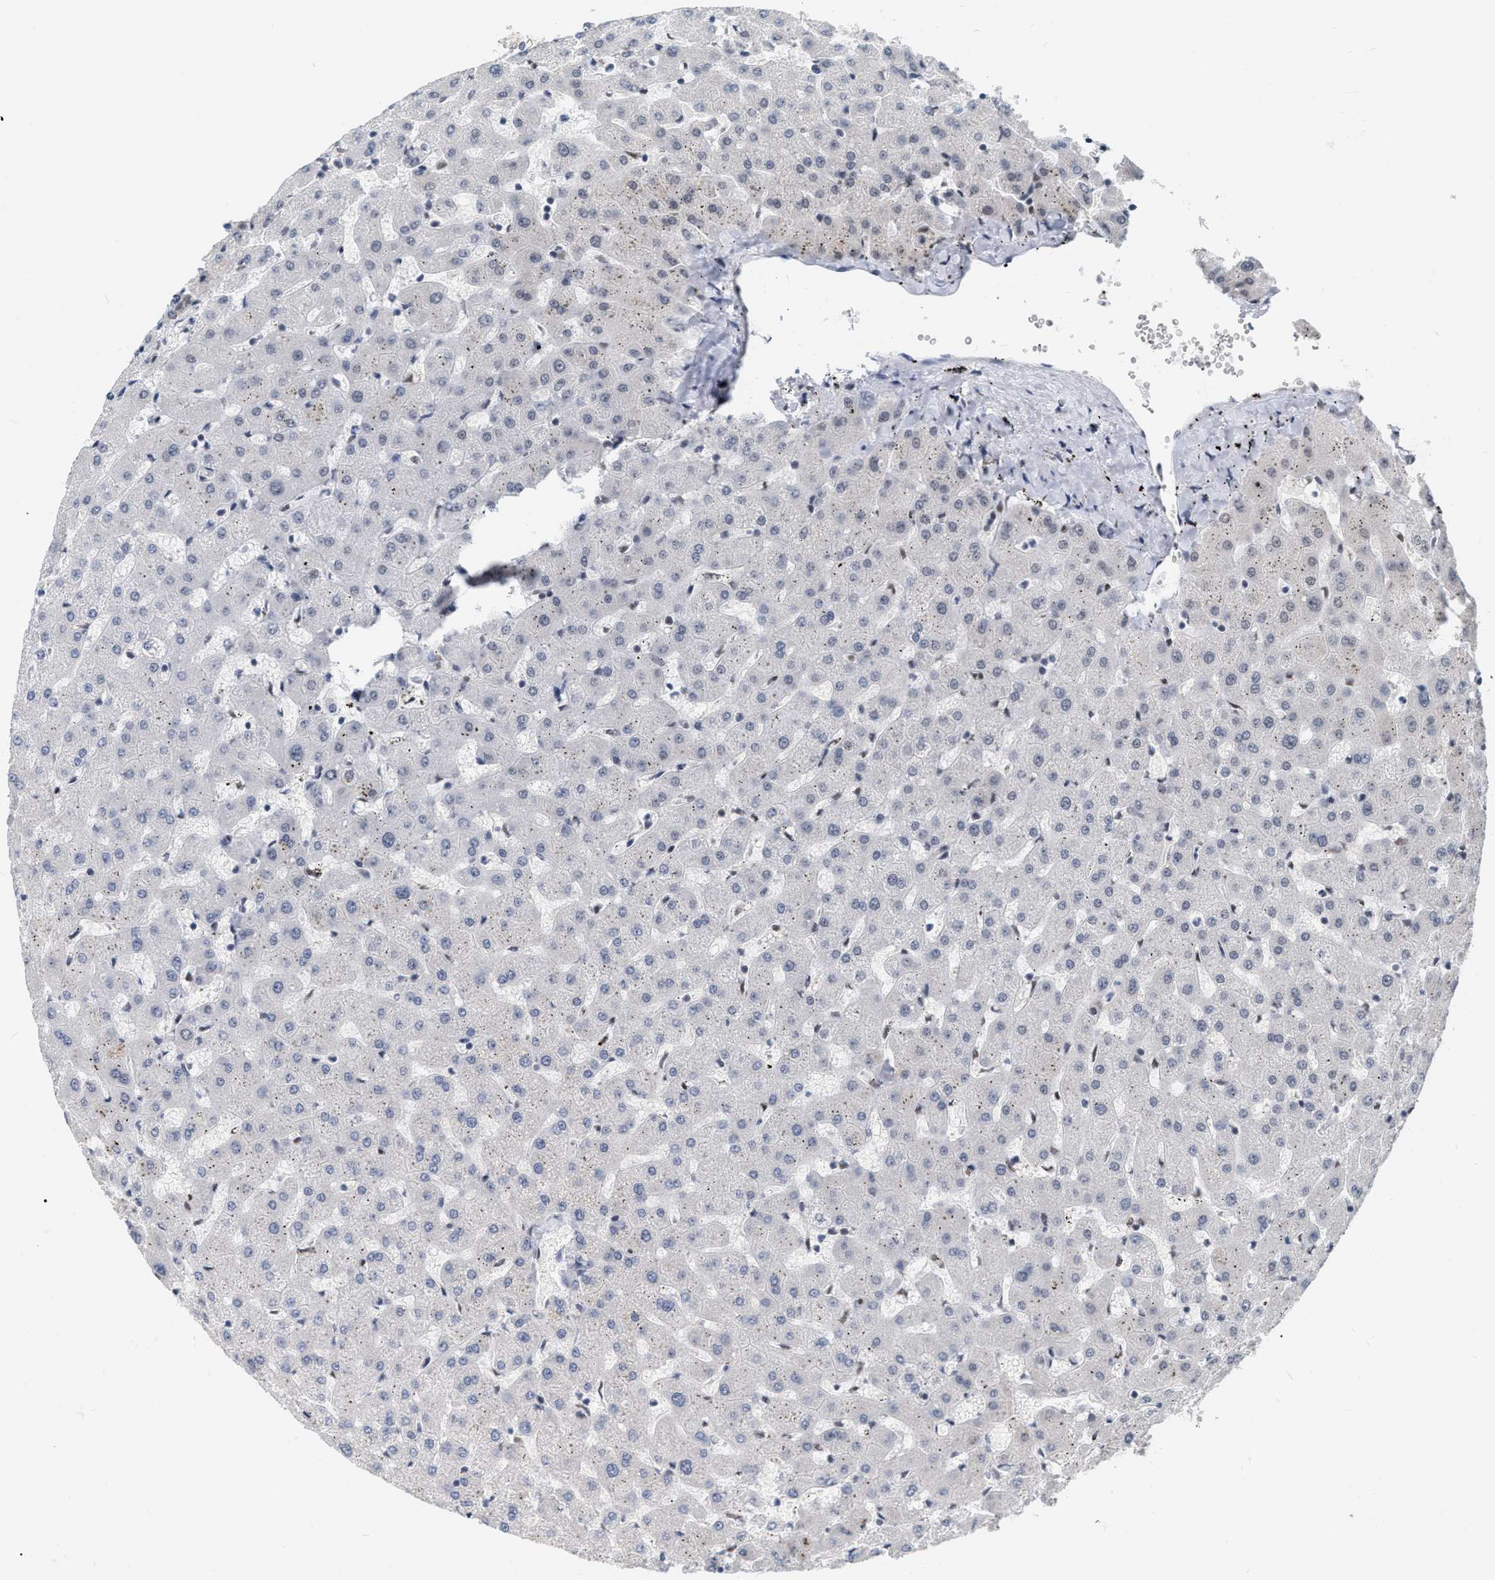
{"staining": {"intensity": "weak", "quantity": ">75%", "location": "cytoplasmic/membranous"}, "tissue": "liver", "cell_type": "Cholangiocytes", "image_type": "normal", "snomed": [{"axis": "morphology", "description": "Normal tissue, NOS"}, {"axis": "topography", "description": "Liver"}], "caption": "Protein staining demonstrates weak cytoplasmic/membranous staining in approximately >75% of cholangiocytes in benign liver.", "gene": "RUVBL1", "patient": {"sex": "female", "age": 63}}